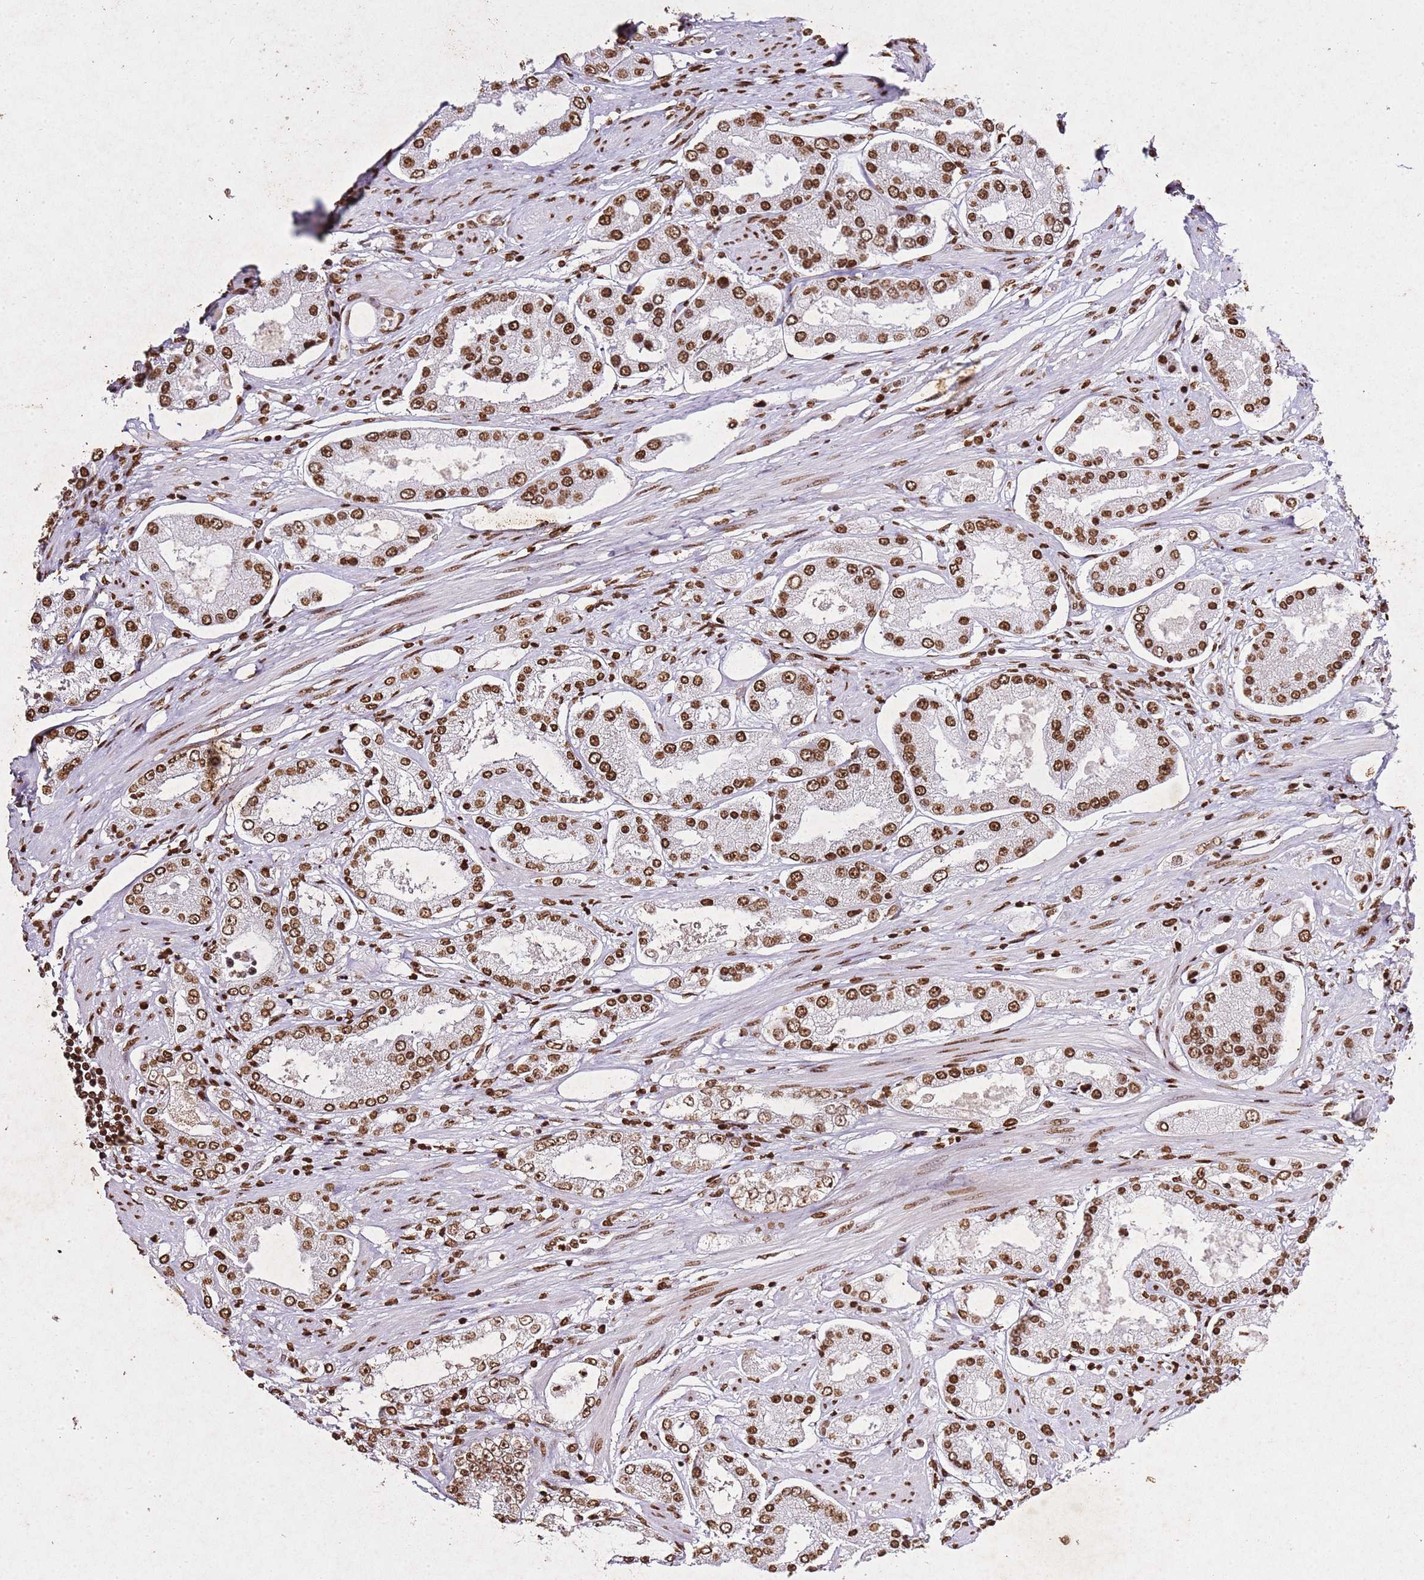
{"staining": {"intensity": "moderate", "quantity": ">75%", "location": "nuclear"}, "tissue": "prostate cancer", "cell_type": "Tumor cells", "image_type": "cancer", "snomed": [{"axis": "morphology", "description": "Adenocarcinoma, High grade"}, {"axis": "topography", "description": "Prostate"}], "caption": "About >75% of tumor cells in human prostate cancer exhibit moderate nuclear protein positivity as visualized by brown immunohistochemical staining.", "gene": "BMAL1", "patient": {"sex": "male", "age": 69}}